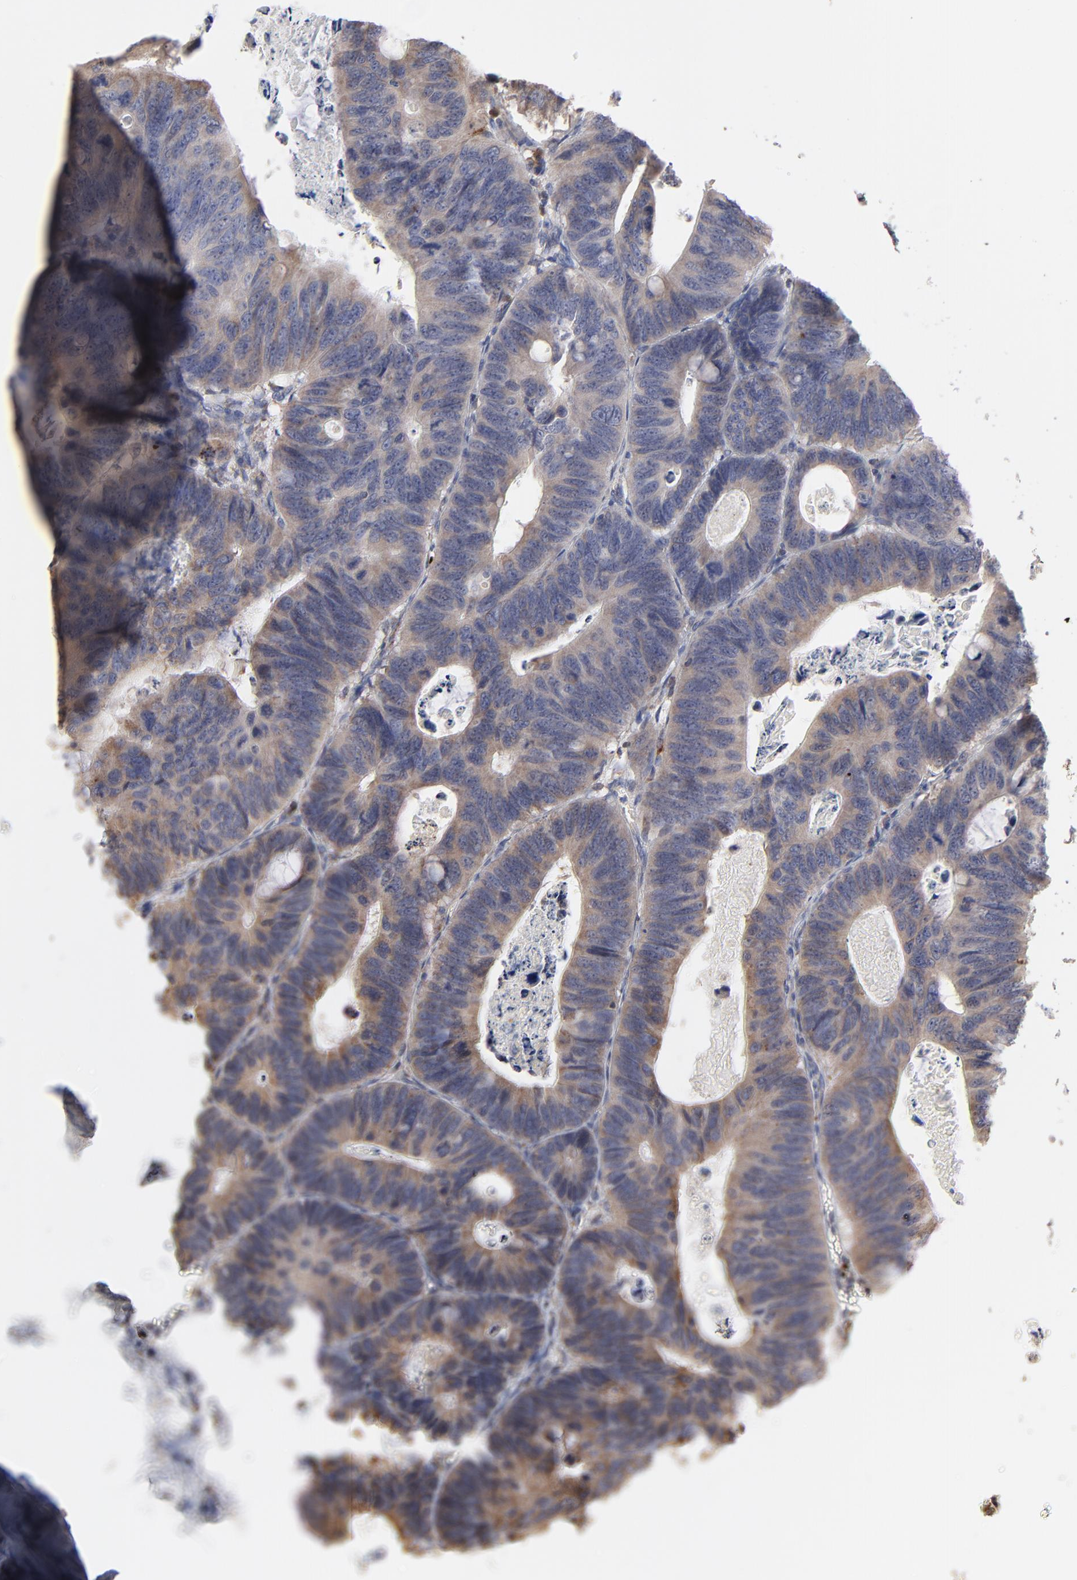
{"staining": {"intensity": "moderate", "quantity": ">75%", "location": "cytoplasmic/membranous"}, "tissue": "colorectal cancer", "cell_type": "Tumor cells", "image_type": "cancer", "snomed": [{"axis": "morphology", "description": "Adenocarcinoma, NOS"}, {"axis": "topography", "description": "Colon"}], "caption": "The histopathology image demonstrates immunohistochemical staining of colorectal adenocarcinoma. There is moderate cytoplasmic/membranous staining is seen in approximately >75% of tumor cells. (brown staining indicates protein expression, while blue staining denotes nuclei).", "gene": "RNF213", "patient": {"sex": "female", "age": 55}}